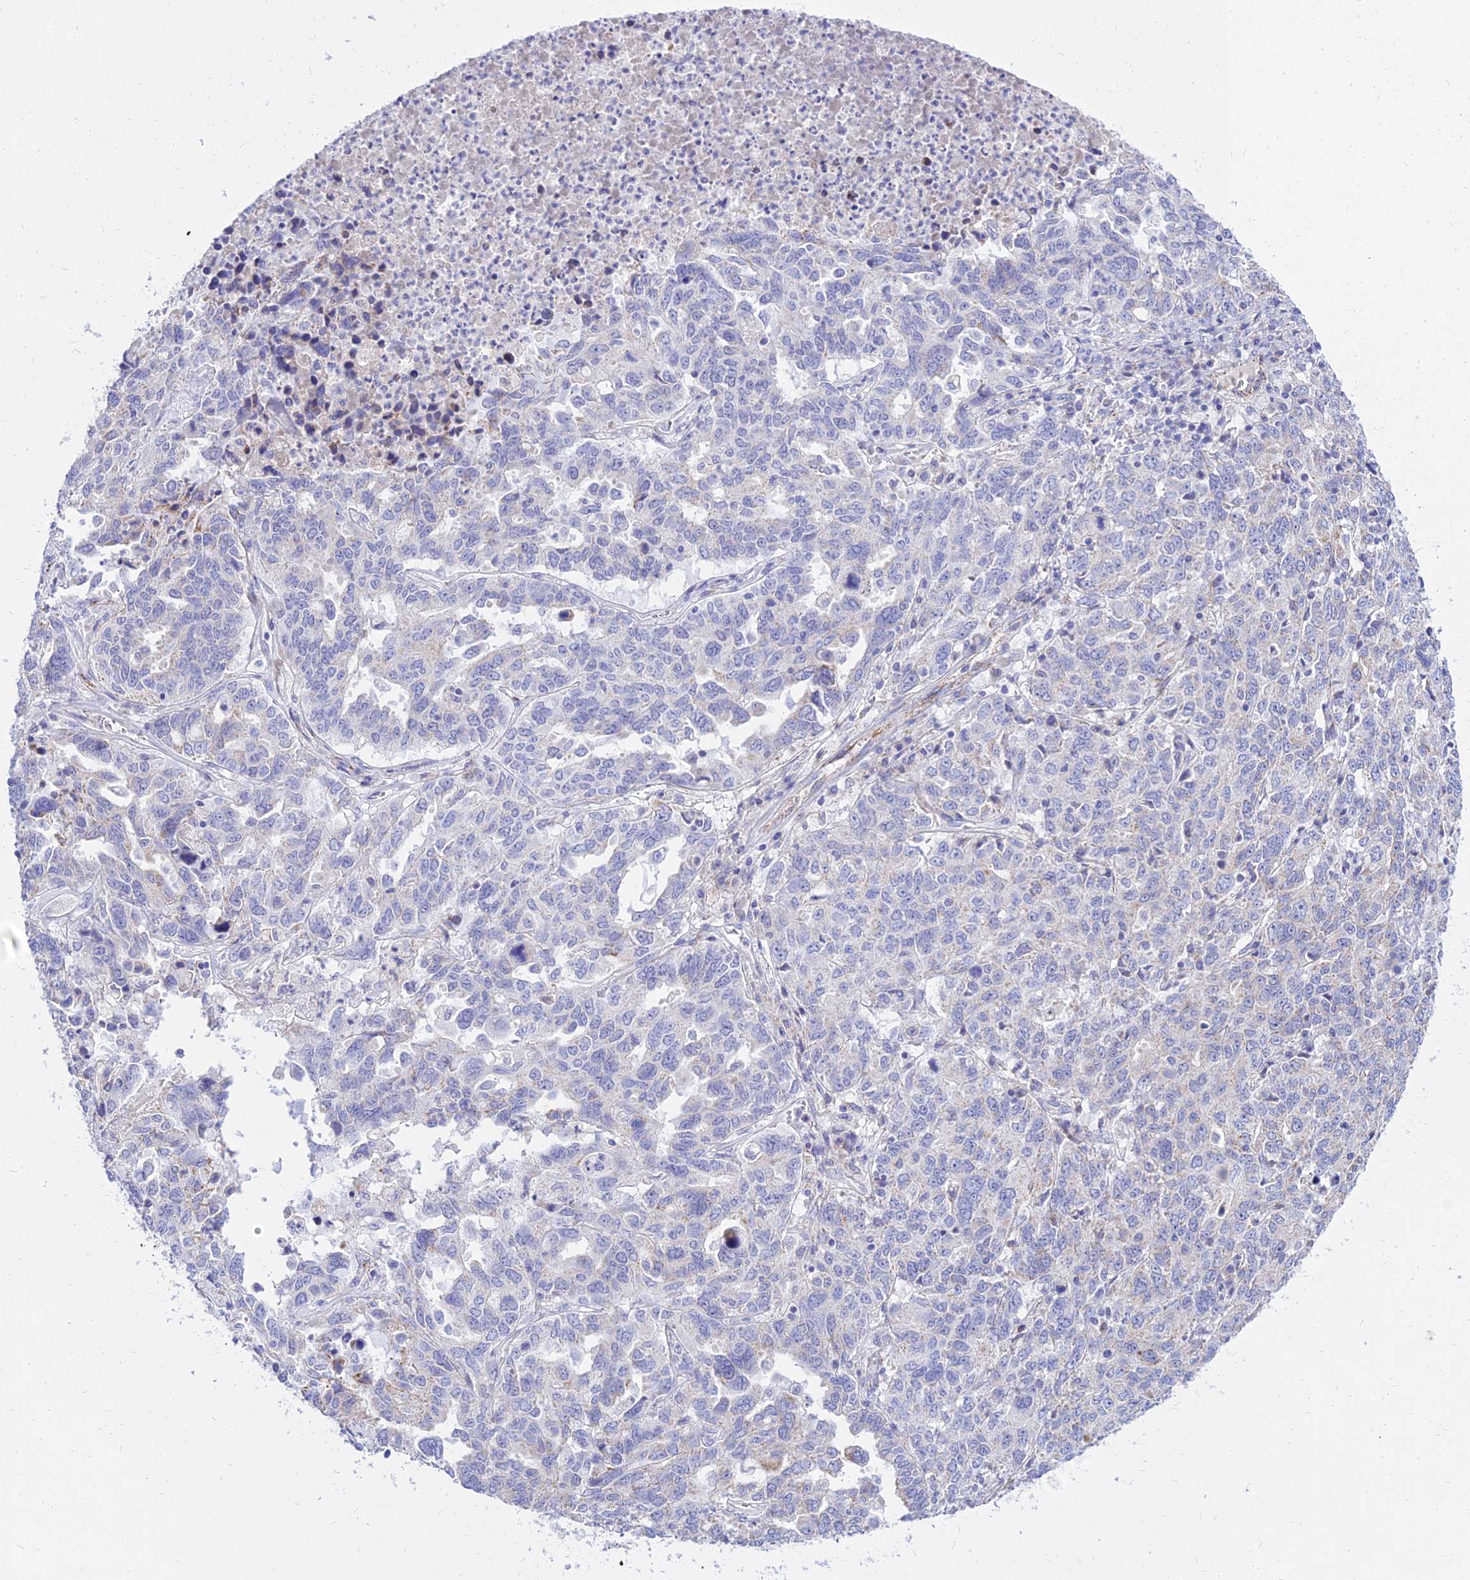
{"staining": {"intensity": "weak", "quantity": "<25%", "location": "cytoplasmic/membranous"}, "tissue": "ovarian cancer", "cell_type": "Tumor cells", "image_type": "cancer", "snomed": [{"axis": "morphology", "description": "Carcinoma, endometroid"}, {"axis": "topography", "description": "Ovary"}], "caption": "Immunohistochemistry histopathology image of ovarian cancer stained for a protein (brown), which reveals no expression in tumor cells. (Immunohistochemistry (ihc), brightfield microscopy, high magnification).", "gene": "PKN3", "patient": {"sex": "female", "age": 62}}